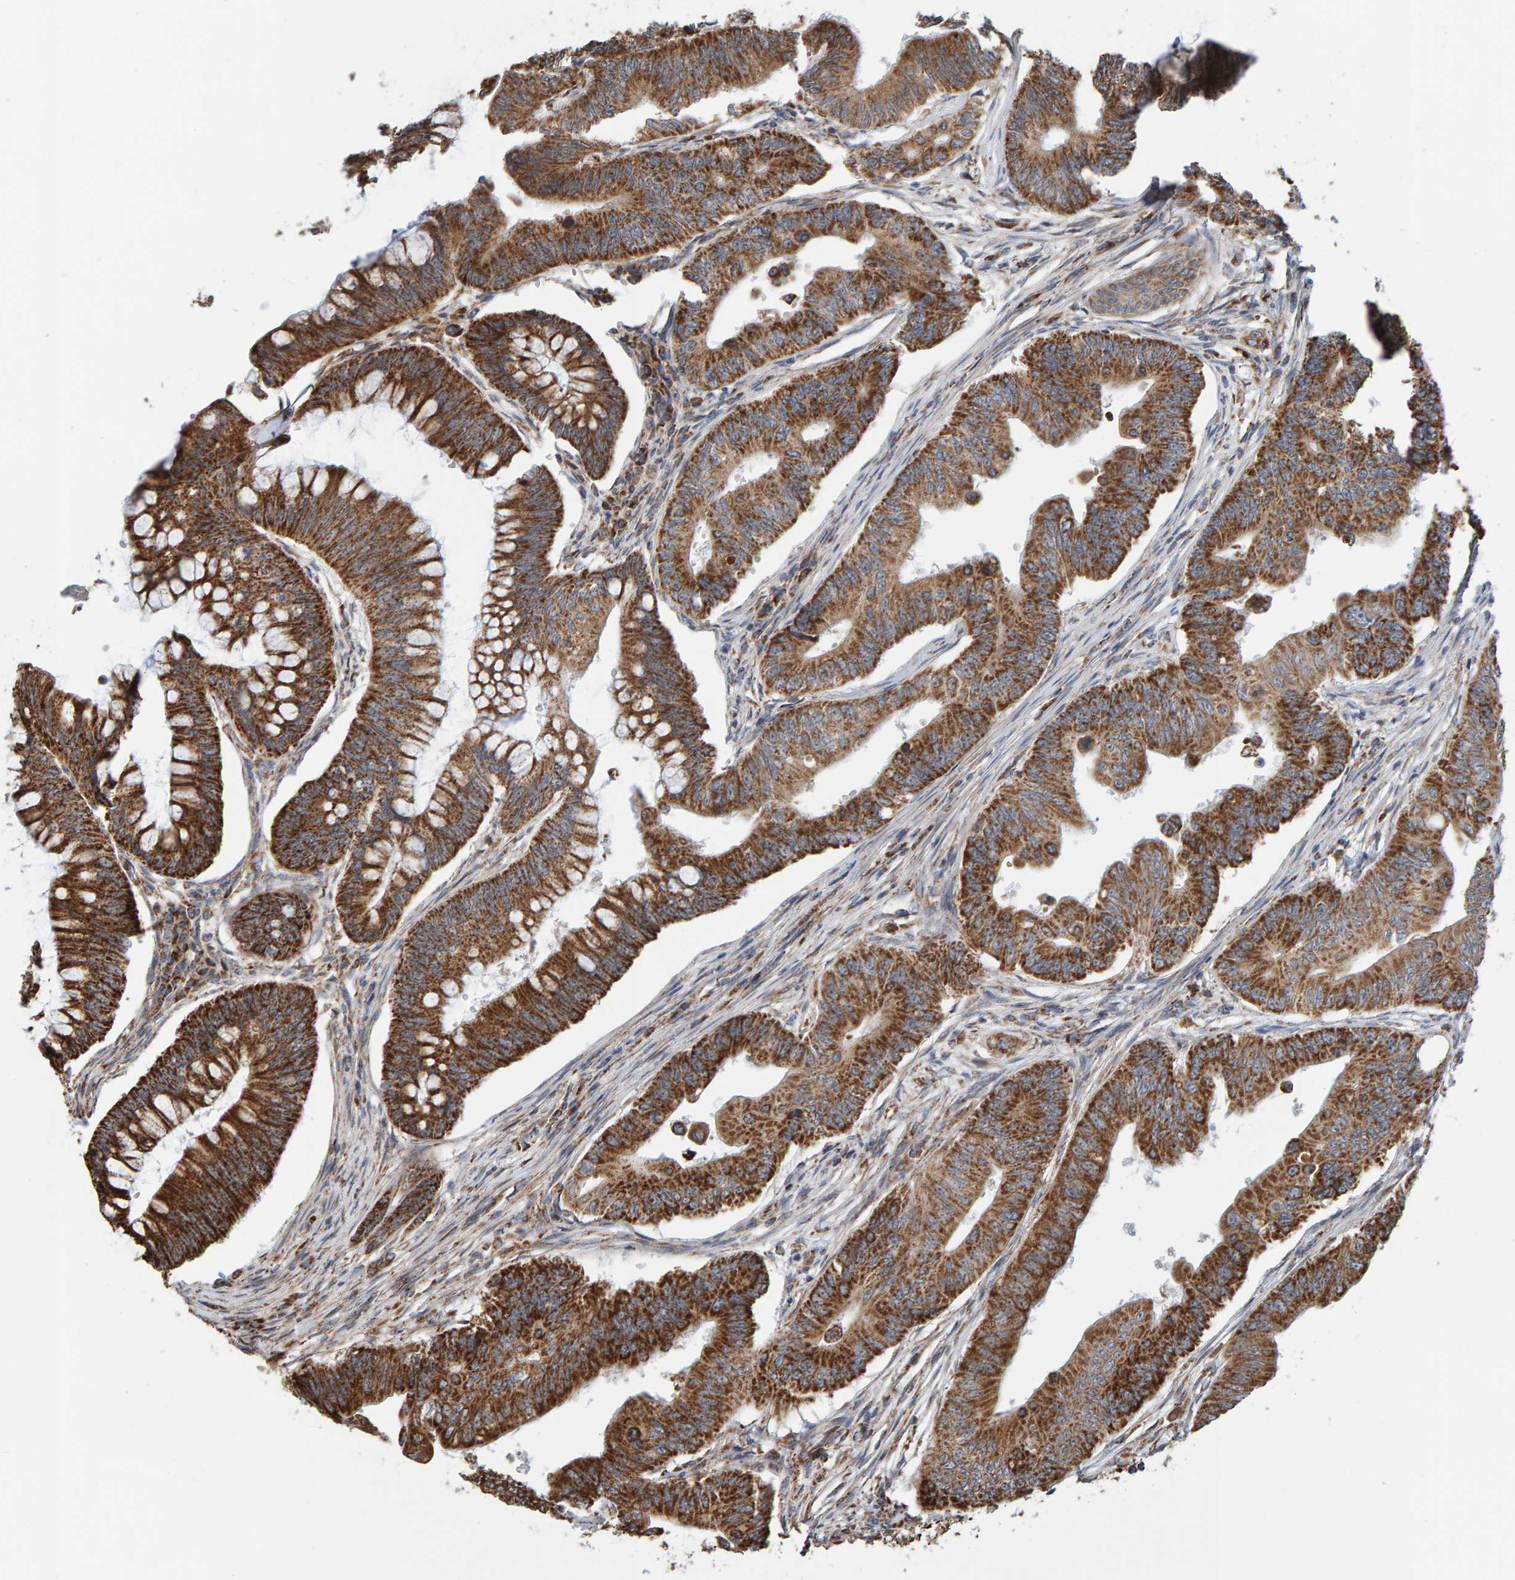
{"staining": {"intensity": "strong", "quantity": ">75%", "location": "cytoplasmic/membranous"}, "tissue": "colorectal cancer", "cell_type": "Tumor cells", "image_type": "cancer", "snomed": [{"axis": "morphology", "description": "Adenoma, NOS"}, {"axis": "morphology", "description": "Adenocarcinoma, NOS"}, {"axis": "topography", "description": "Colon"}], "caption": "Protein expression analysis of human colorectal adenoma reveals strong cytoplasmic/membranous staining in approximately >75% of tumor cells.", "gene": "MRPL45", "patient": {"sex": "male", "age": 79}}